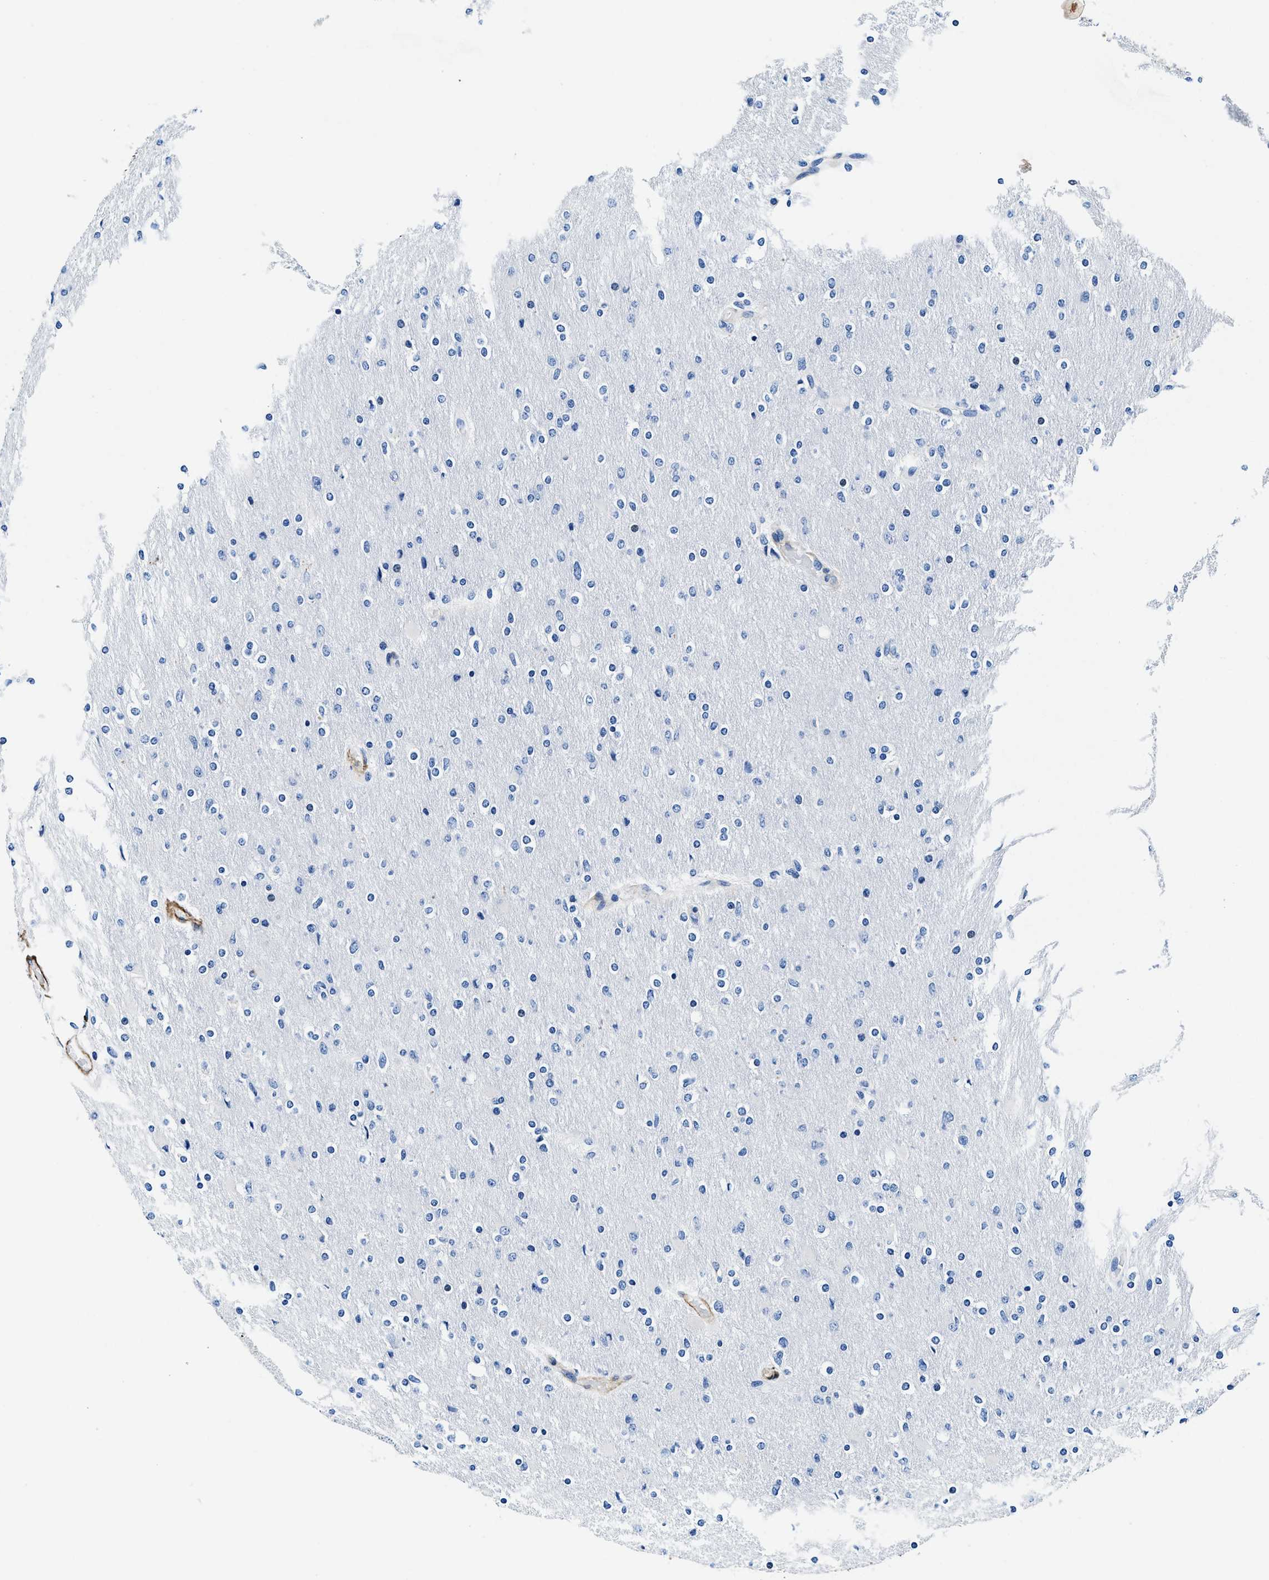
{"staining": {"intensity": "negative", "quantity": "none", "location": "none"}, "tissue": "glioma", "cell_type": "Tumor cells", "image_type": "cancer", "snomed": [{"axis": "morphology", "description": "Glioma, malignant, High grade"}, {"axis": "topography", "description": "Cerebral cortex"}], "caption": "Photomicrograph shows no significant protein positivity in tumor cells of glioma.", "gene": "TEX261", "patient": {"sex": "female", "age": 36}}